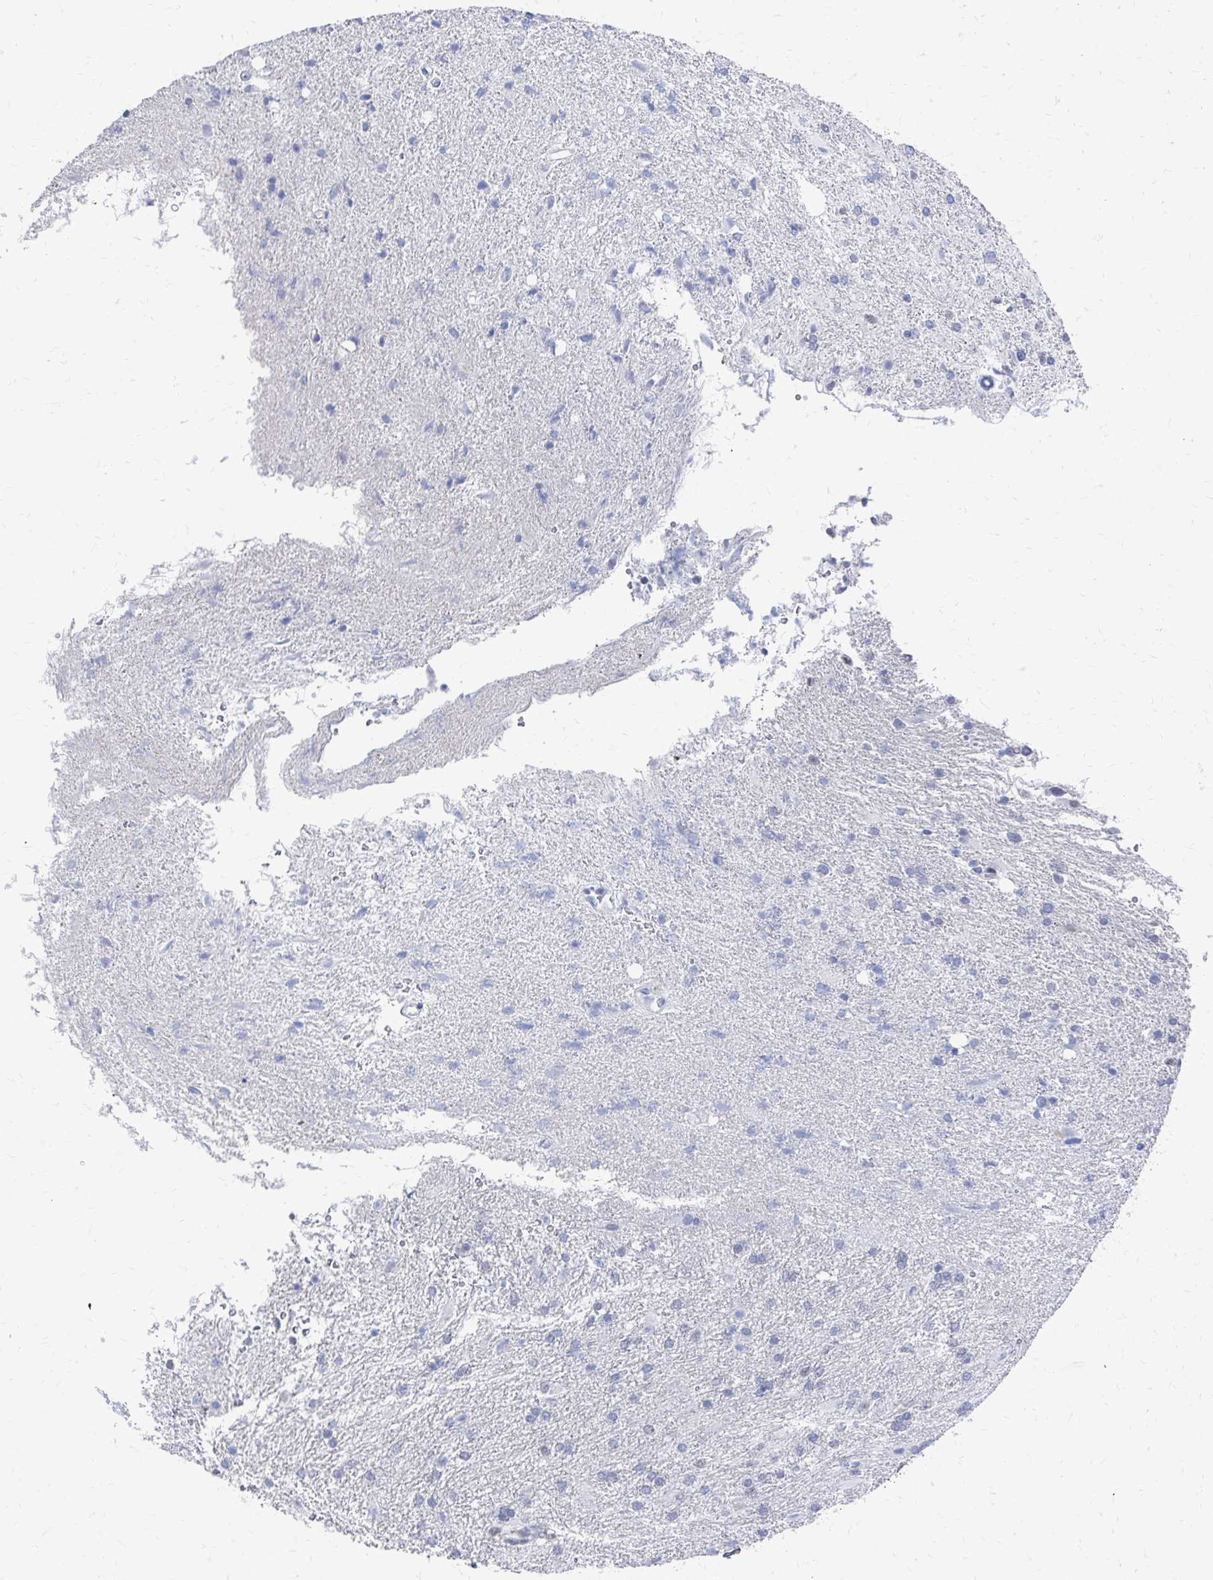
{"staining": {"intensity": "negative", "quantity": "none", "location": "none"}, "tissue": "glioma", "cell_type": "Tumor cells", "image_type": "cancer", "snomed": [{"axis": "morphology", "description": "Glioma, malignant, High grade"}, {"axis": "topography", "description": "Brain"}], "caption": "An IHC histopathology image of glioma is shown. There is no staining in tumor cells of glioma.", "gene": "CDIN1", "patient": {"sex": "male", "age": 56}}